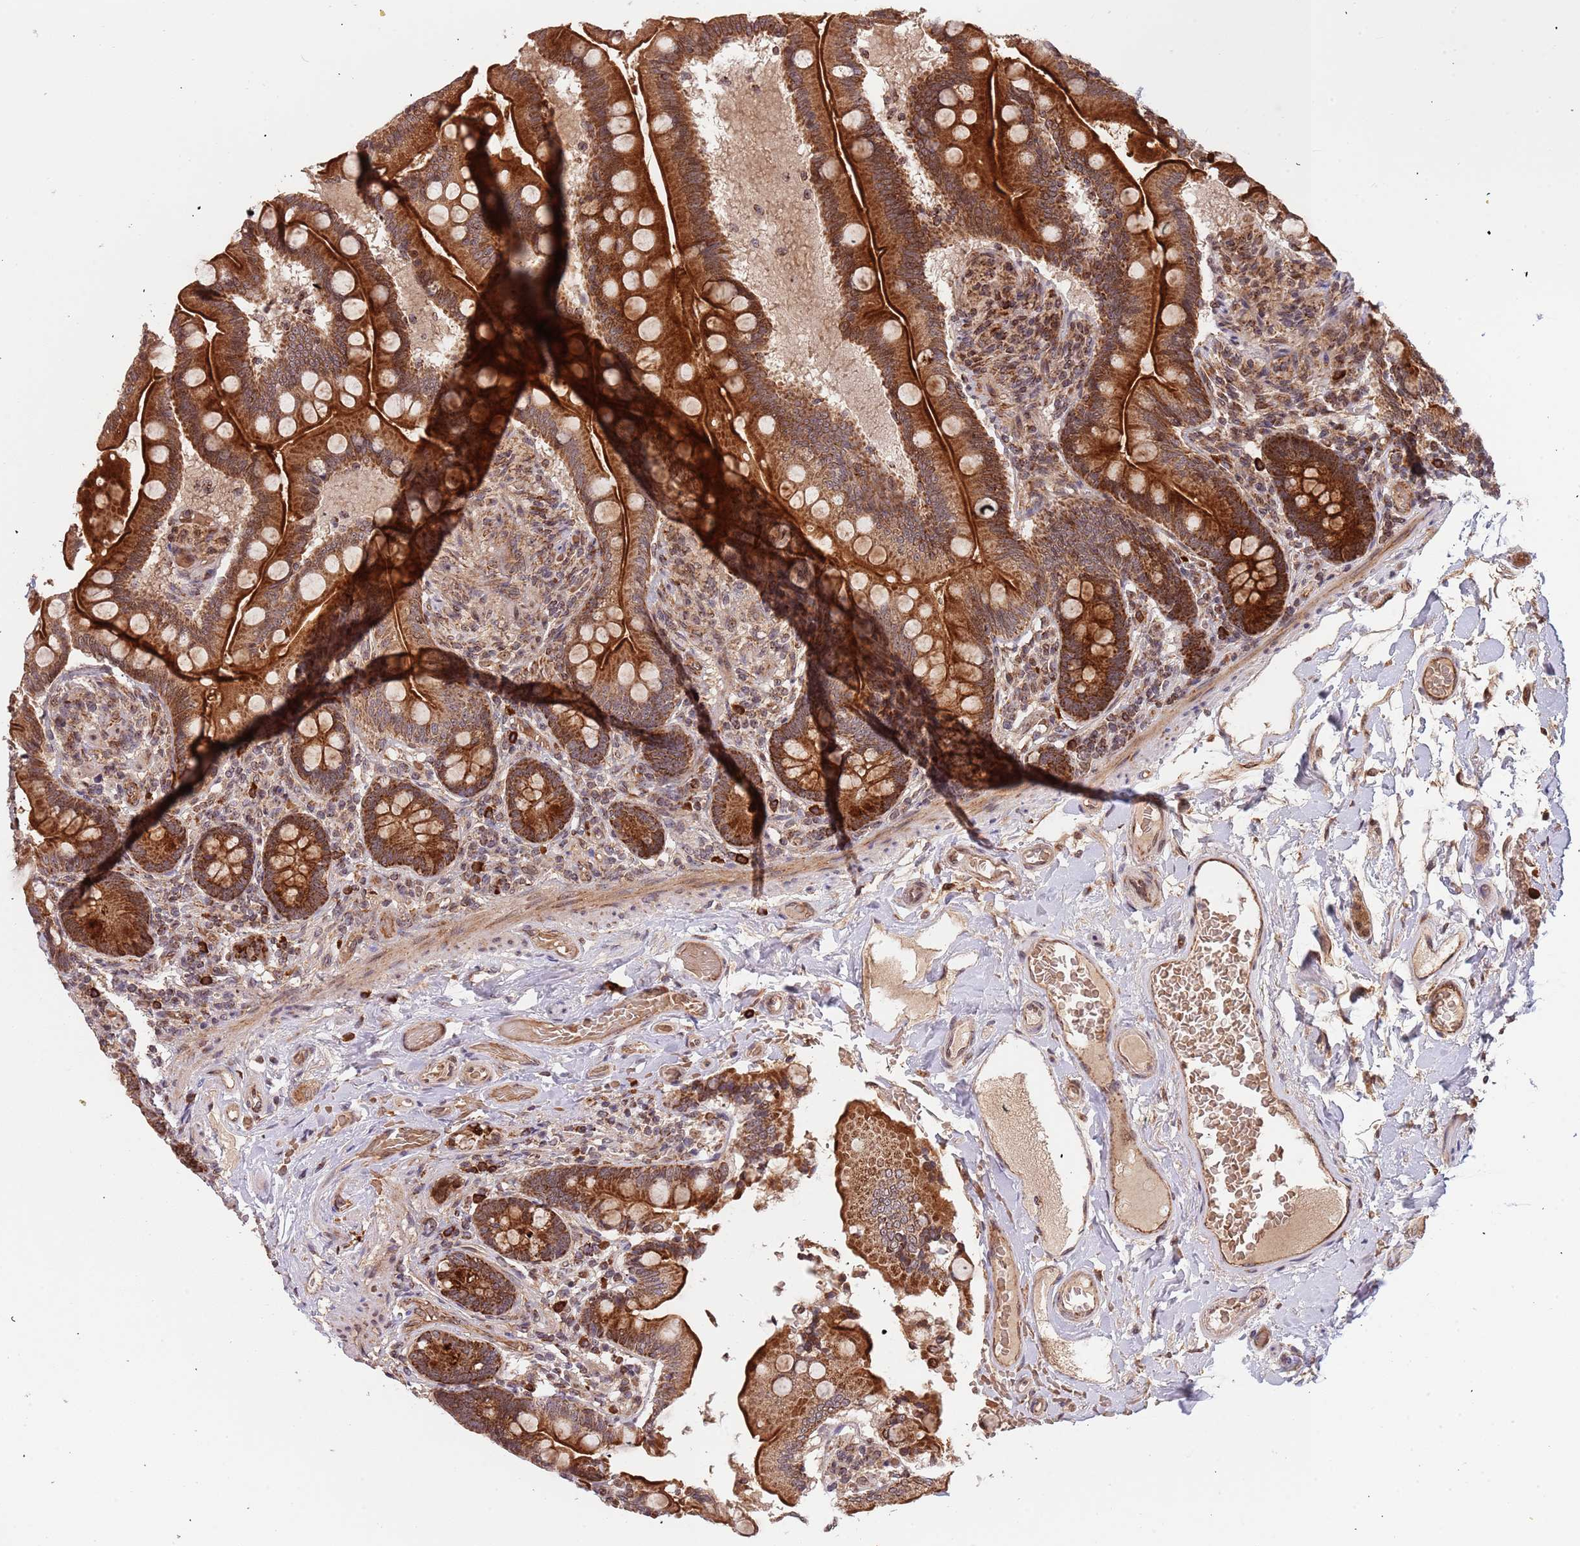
{"staining": {"intensity": "strong", "quantity": ">75%", "location": "cytoplasmic/membranous"}, "tissue": "small intestine", "cell_type": "Glandular cells", "image_type": "normal", "snomed": [{"axis": "morphology", "description": "Normal tissue, NOS"}, {"axis": "topography", "description": "Small intestine"}], "caption": "Strong cytoplasmic/membranous staining for a protein is identified in about >75% of glandular cells of unremarkable small intestine using immunohistochemistry.", "gene": "DCHS1", "patient": {"sex": "female", "age": 64}}